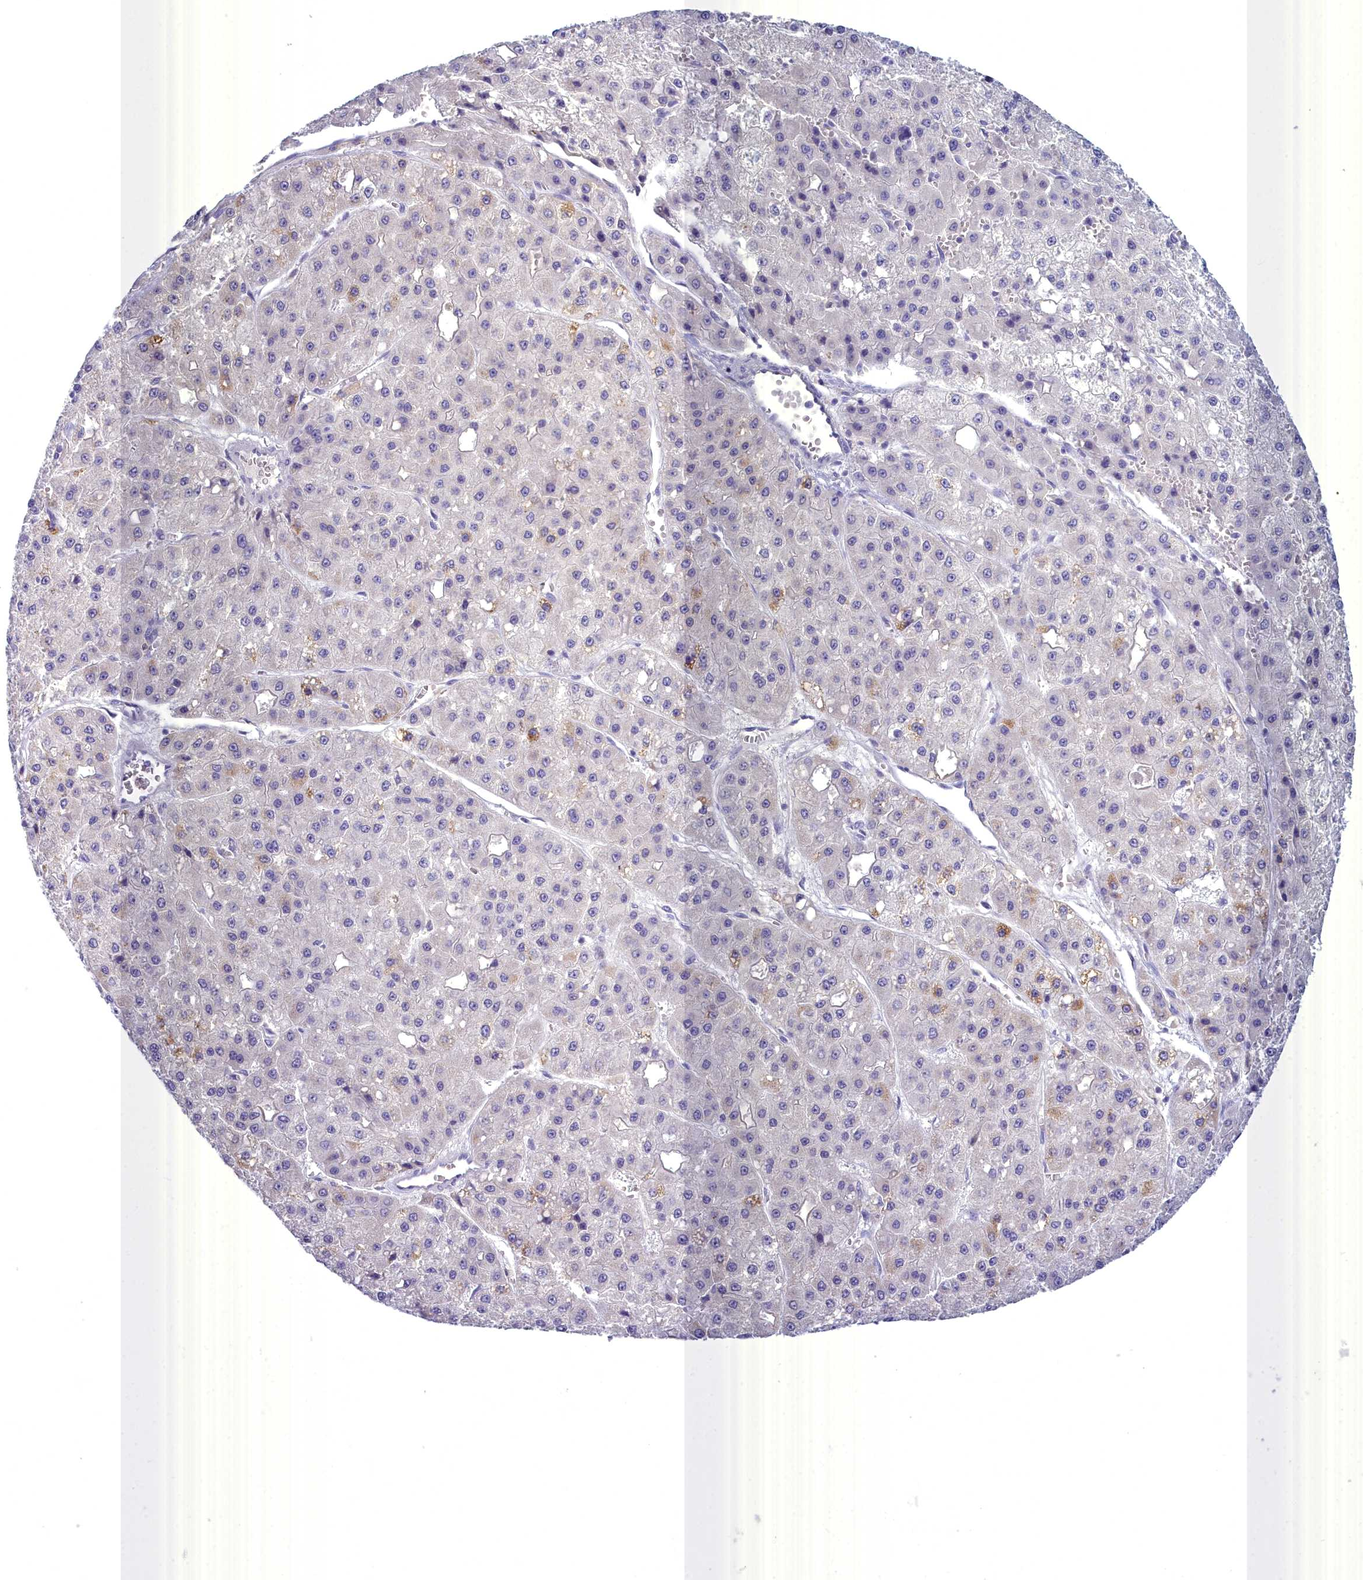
{"staining": {"intensity": "negative", "quantity": "none", "location": "none"}, "tissue": "liver cancer", "cell_type": "Tumor cells", "image_type": "cancer", "snomed": [{"axis": "morphology", "description": "Carcinoma, Hepatocellular, NOS"}, {"axis": "topography", "description": "Liver"}], "caption": "Tumor cells show no significant protein expression in liver cancer. (IHC, brightfield microscopy, high magnification).", "gene": "BLNK", "patient": {"sex": "male", "age": 47}}